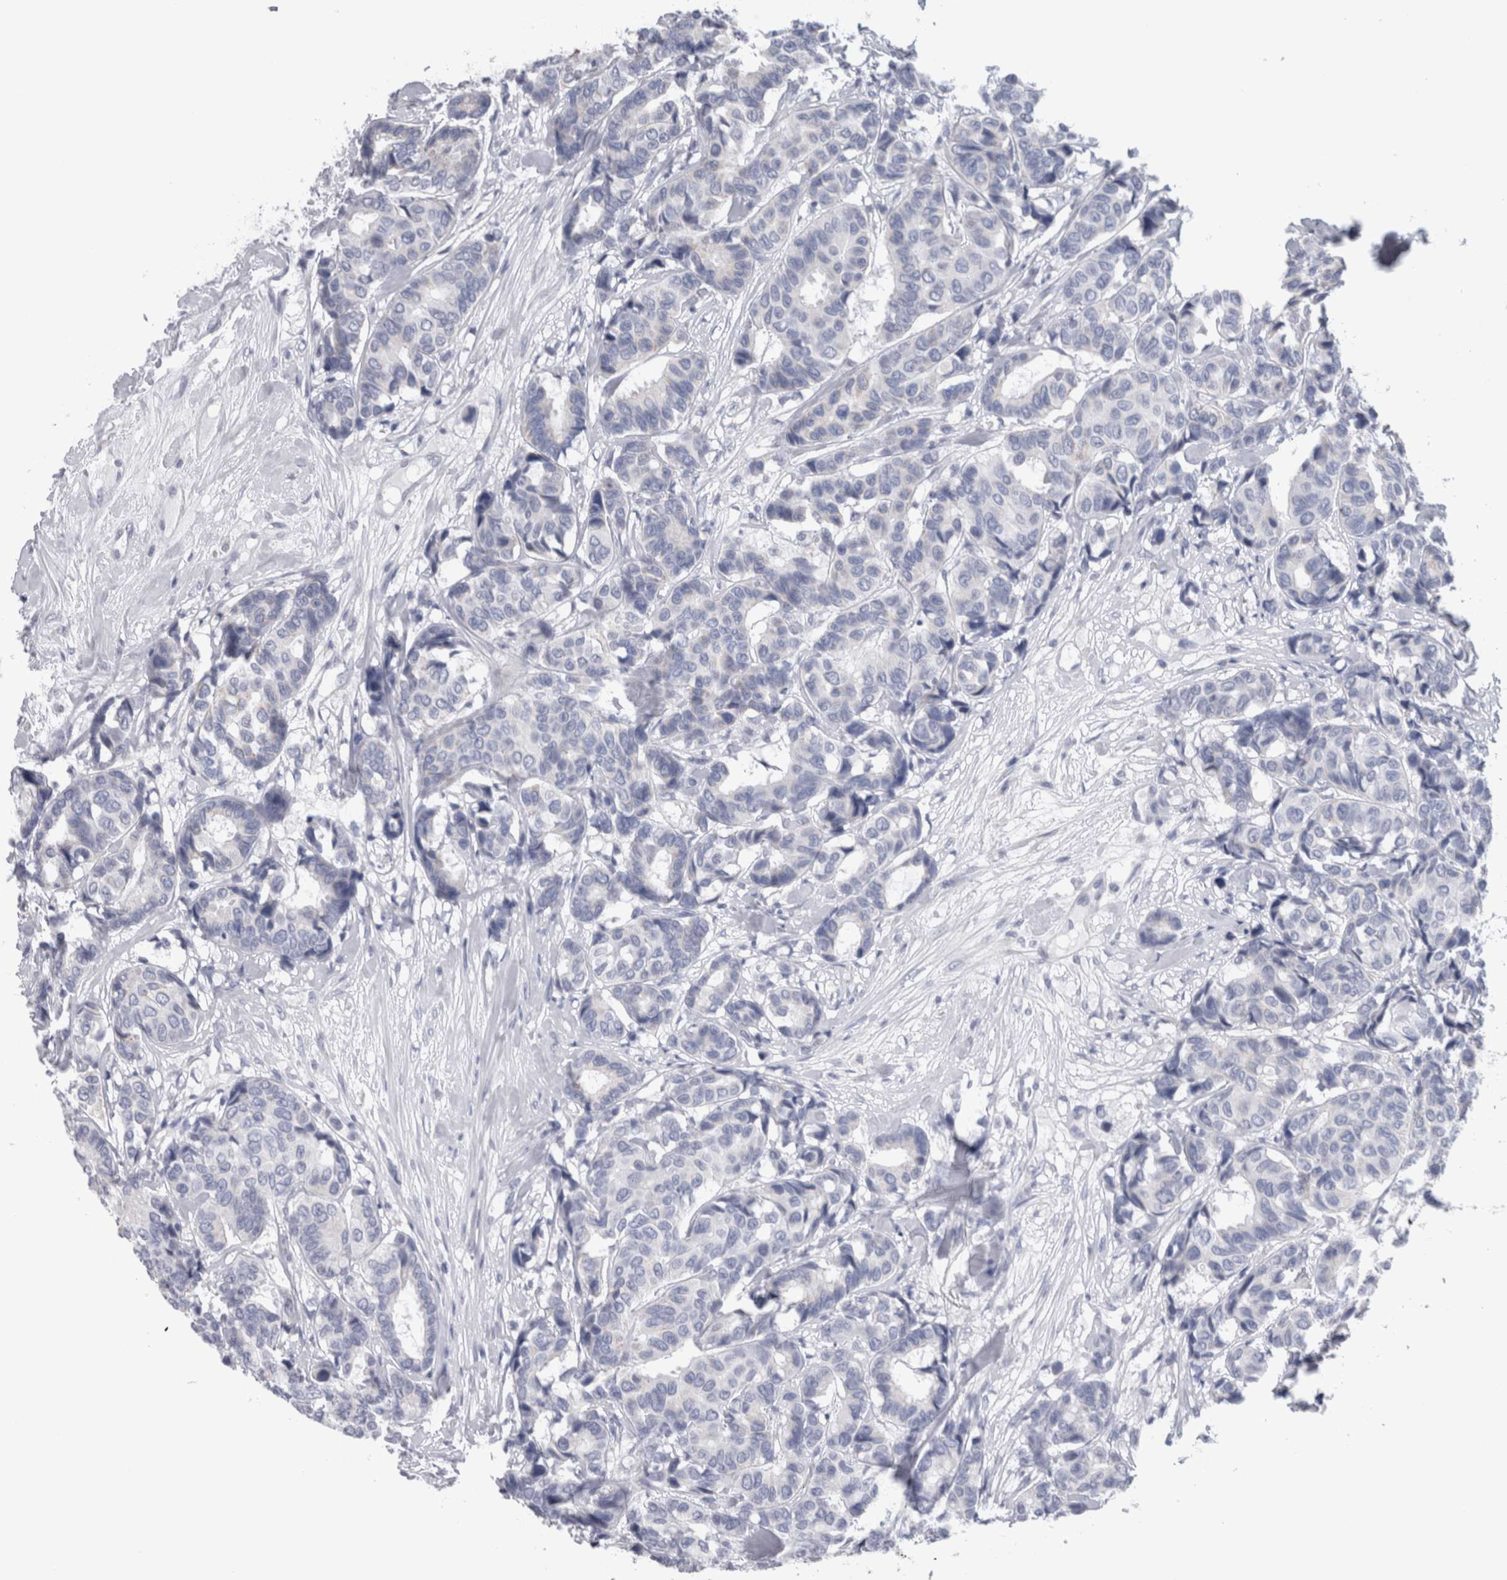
{"staining": {"intensity": "negative", "quantity": "none", "location": "none"}, "tissue": "breast cancer", "cell_type": "Tumor cells", "image_type": "cancer", "snomed": [{"axis": "morphology", "description": "Duct carcinoma"}, {"axis": "topography", "description": "Breast"}], "caption": "Tumor cells are negative for brown protein staining in breast cancer (intraductal carcinoma).", "gene": "GDAP1", "patient": {"sex": "female", "age": 87}}